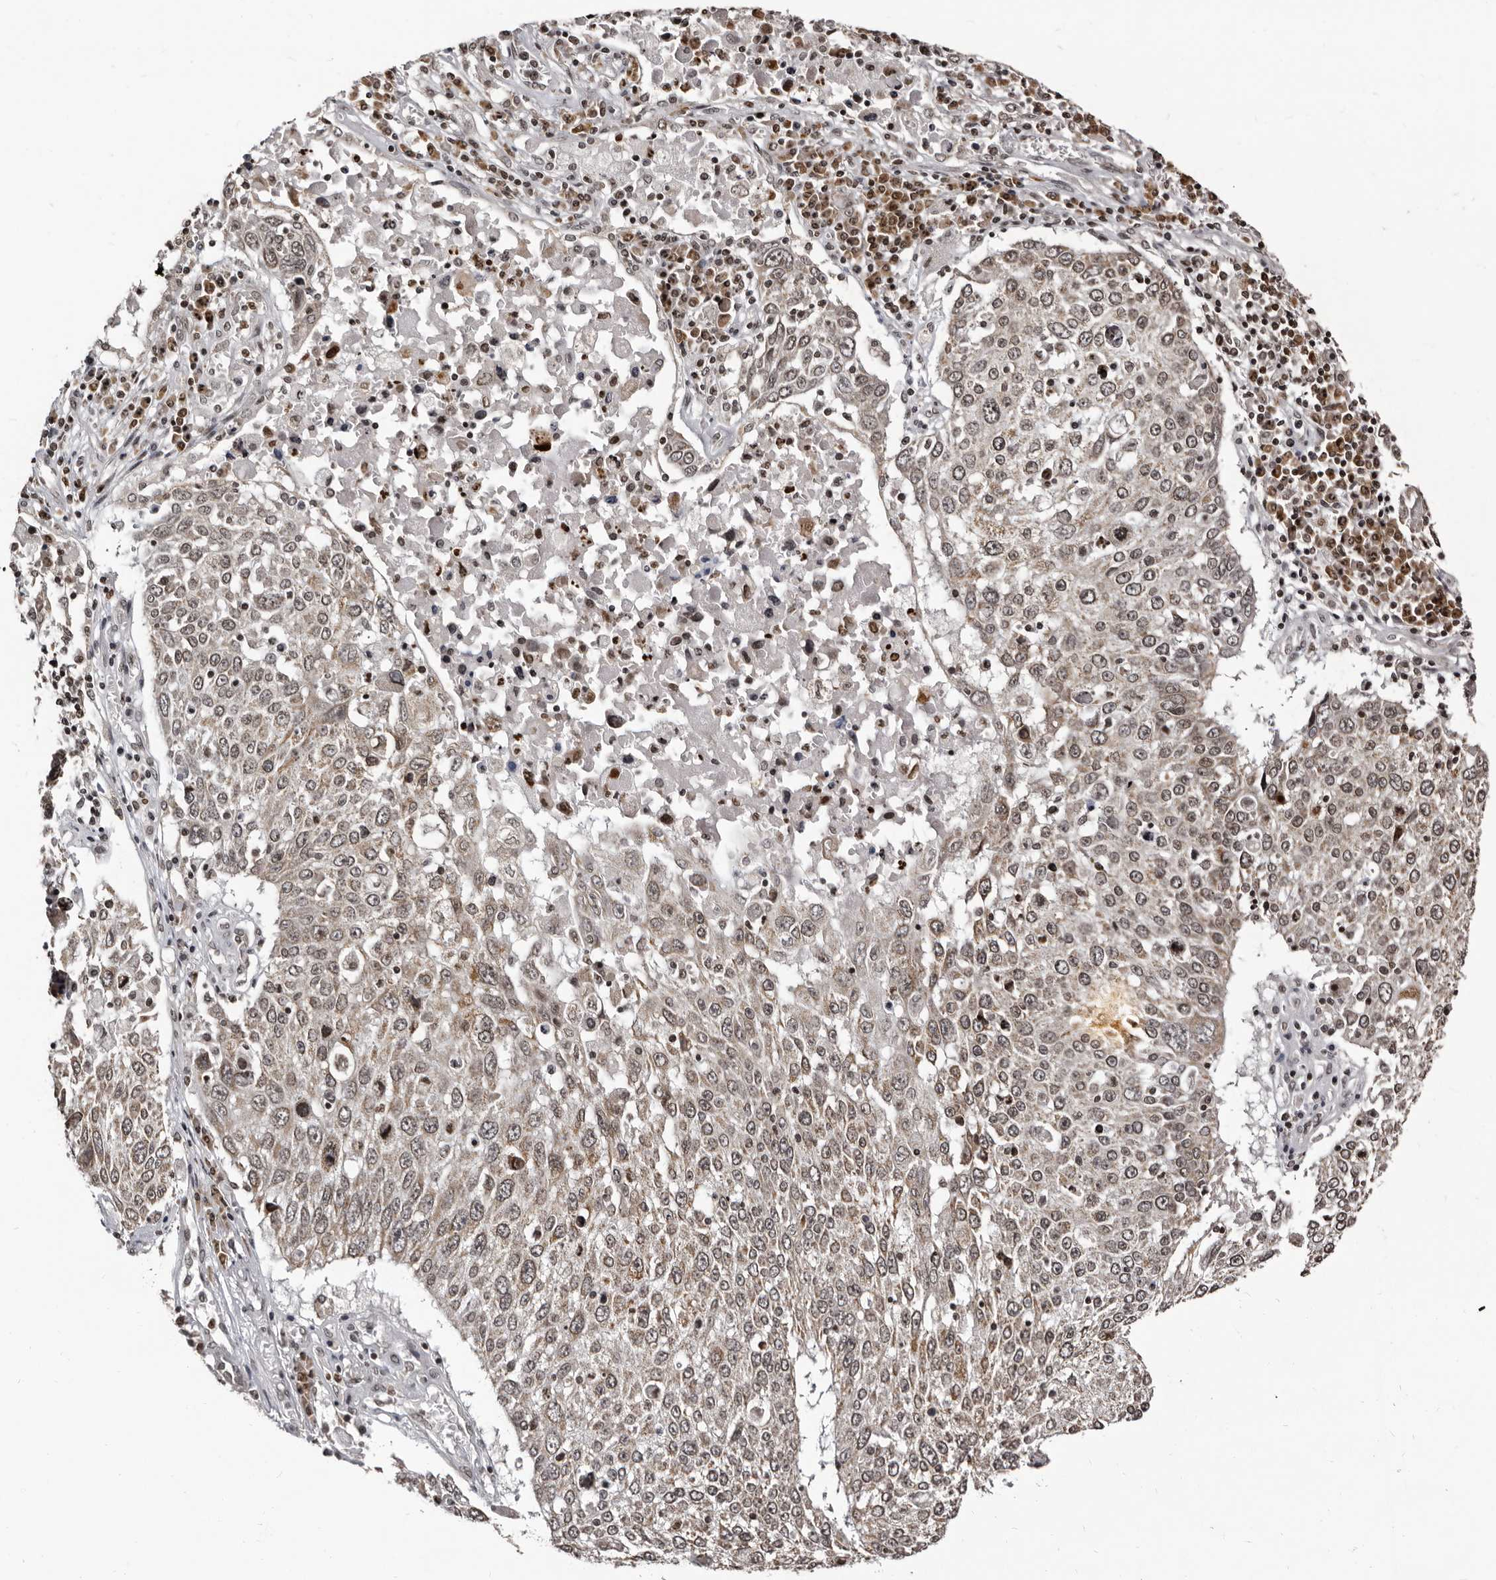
{"staining": {"intensity": "weak", "quantity": "25%-75%", "location": "cytoplasmic/membranous"}, "tissue": "lung cancer", "cell_type": "Tumor cells", "image_type": "cancer", "snomed": [{"axis": "morphology", "description": "Squamous cell carcinoma, NOS"}, {"axis": "topography", "description": "Lung"}], "caption": "Protein analysis of lung cancer tissue exhibits weak cytoplasmic/membranous positivity in about 25%-75% of tumor cells. (DAB = brown stain, brightfield microscopy at high magnification).", "gene": "THUMPD1", "patient": {"sex": "male", "age": 65}}